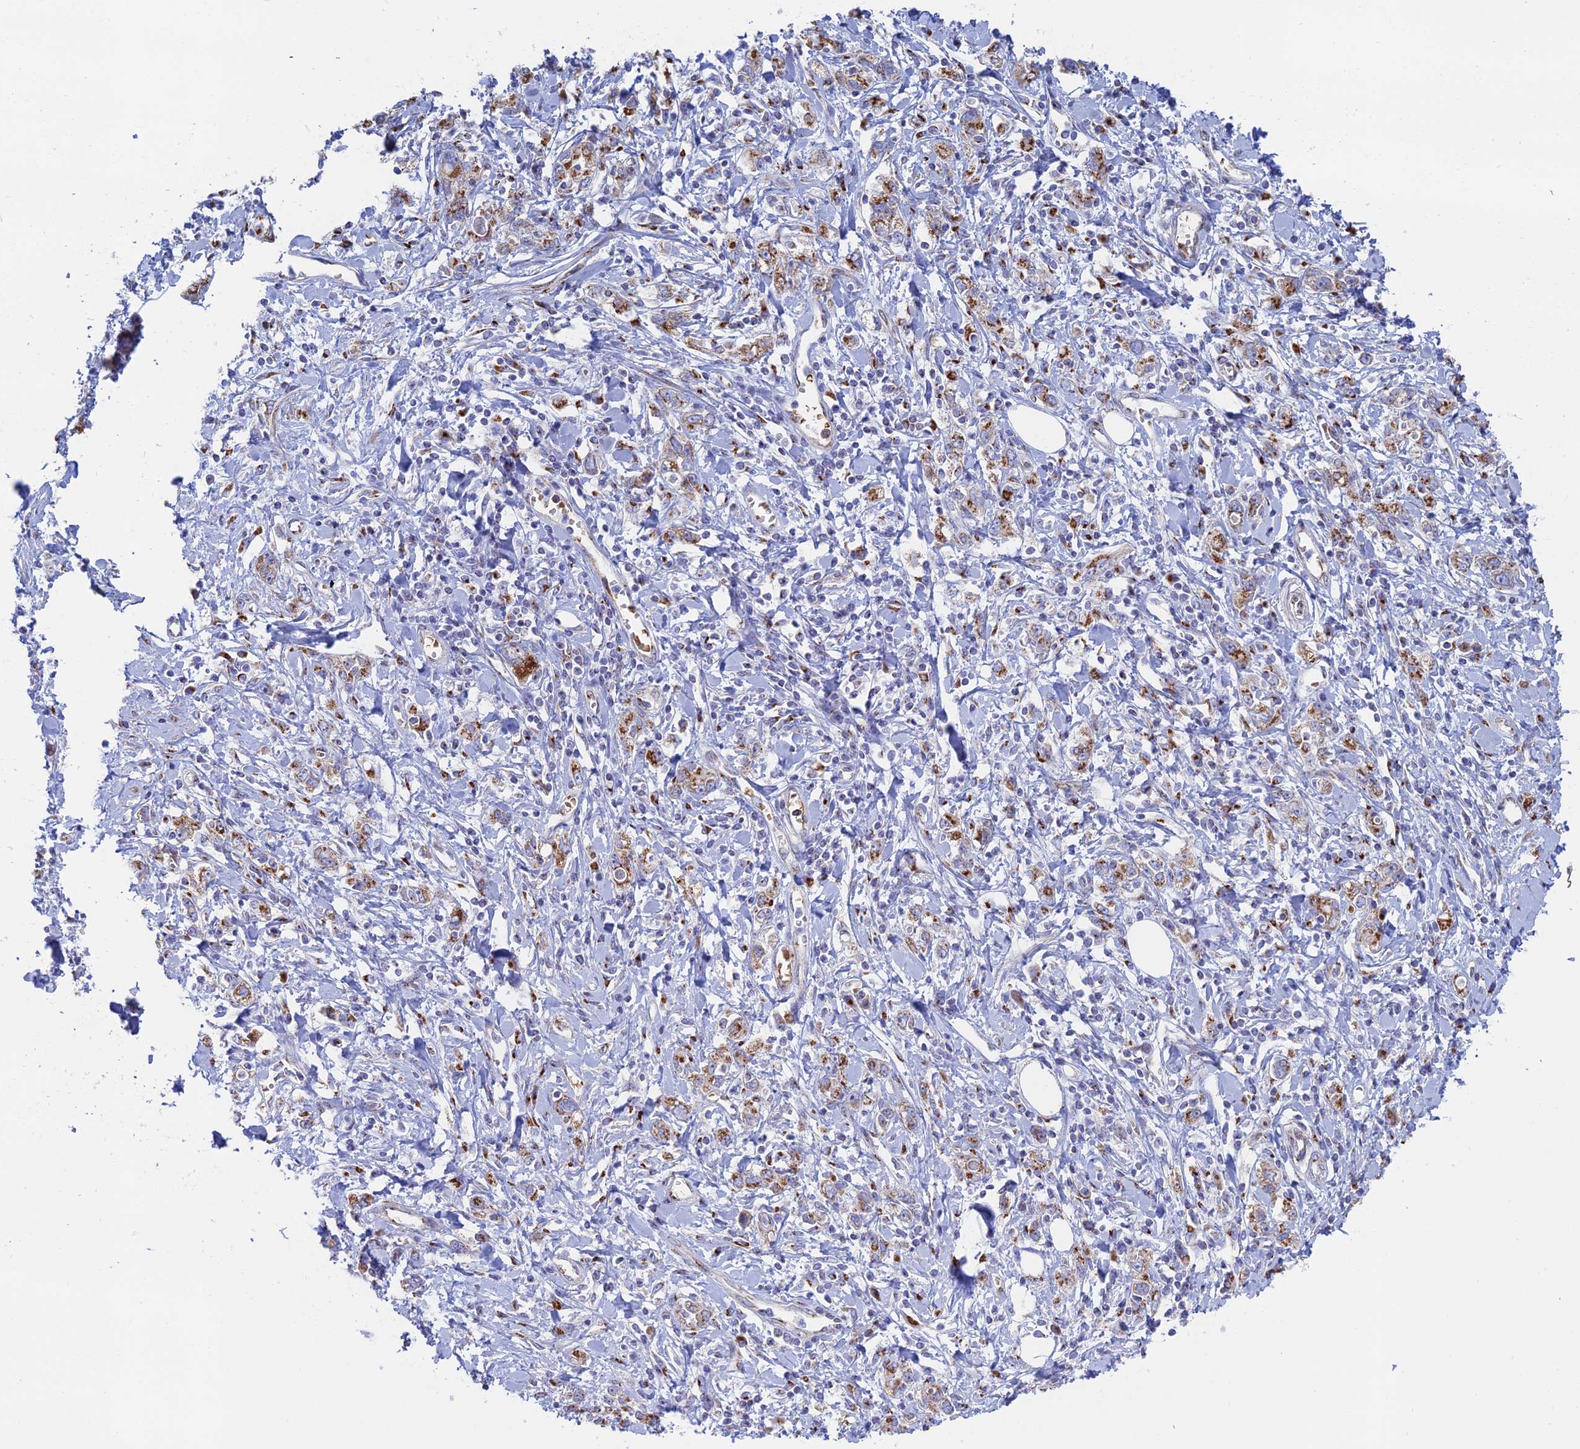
{"staining": {"intensity": "moderate", "quantity": ">75%", "location": "cytoplasmic/membranous"}, "tissue": "stomach cancer", "cell_type": "Tumor cells", "image_type": "cancer", "snomed": [{"axis": "morphology", "description": "Adenocarcinoma, NOS"}, {"axis": "topography", "description": "Stomach"}], "caption": "Adenocarcinoma (stomach) stained with DAB (3,3'-diaminobenzidine) immunohistochemistry displays medium levels of moderate cytoplasmic/membranous staining in approximately >75% of tumor cells. The staining is performed using DAB brown chromogen to label protein expression. The nuclei are counter-stained blue using hematoxylin.", "gene": "HS2ST1", "patient": {"sex": "female", "age": 76}}